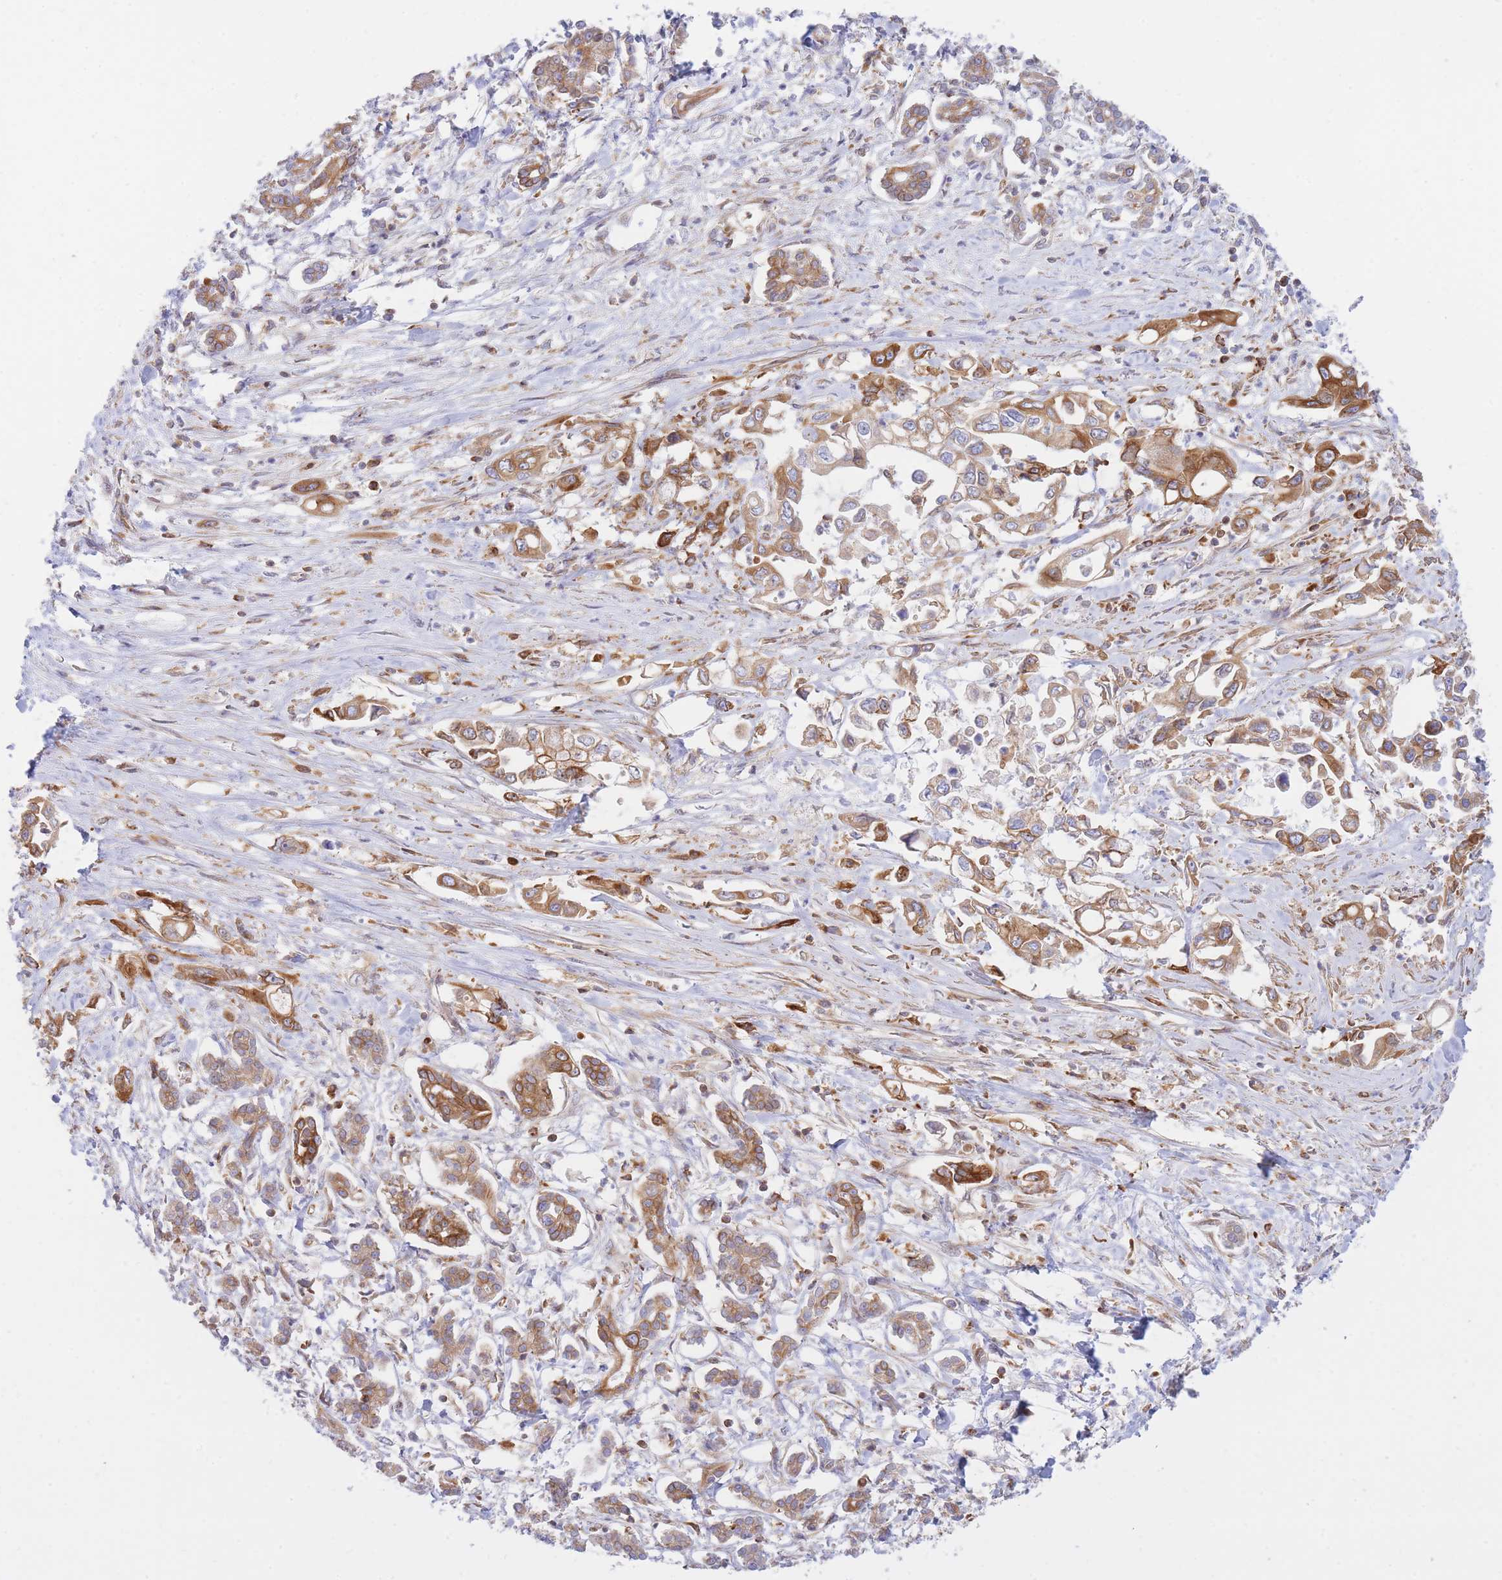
{"staining": {"intensity": "moderate", "quantity": ">75%", "location": "cytoplasmic/membranous"}, "tissue": "pancreatic cancer", "cell_type": "Tumor cells", "image_type": "cancer", "snomed": [{"axis": "morphology", "description": "Adenocarcinoma, NOS"}, {"axis": "topography", "description": "Pancreas"}], "caption": "A high-resolution micrograph shows immunohistochemistry (IHC) staining of adenocarcinoma (pancreatic), which displays moderate cytoplasmic/membranous expression in about >75% of tumor cells.", "gene": "REM1", "patient": {"sex": "male", "age": 61}}